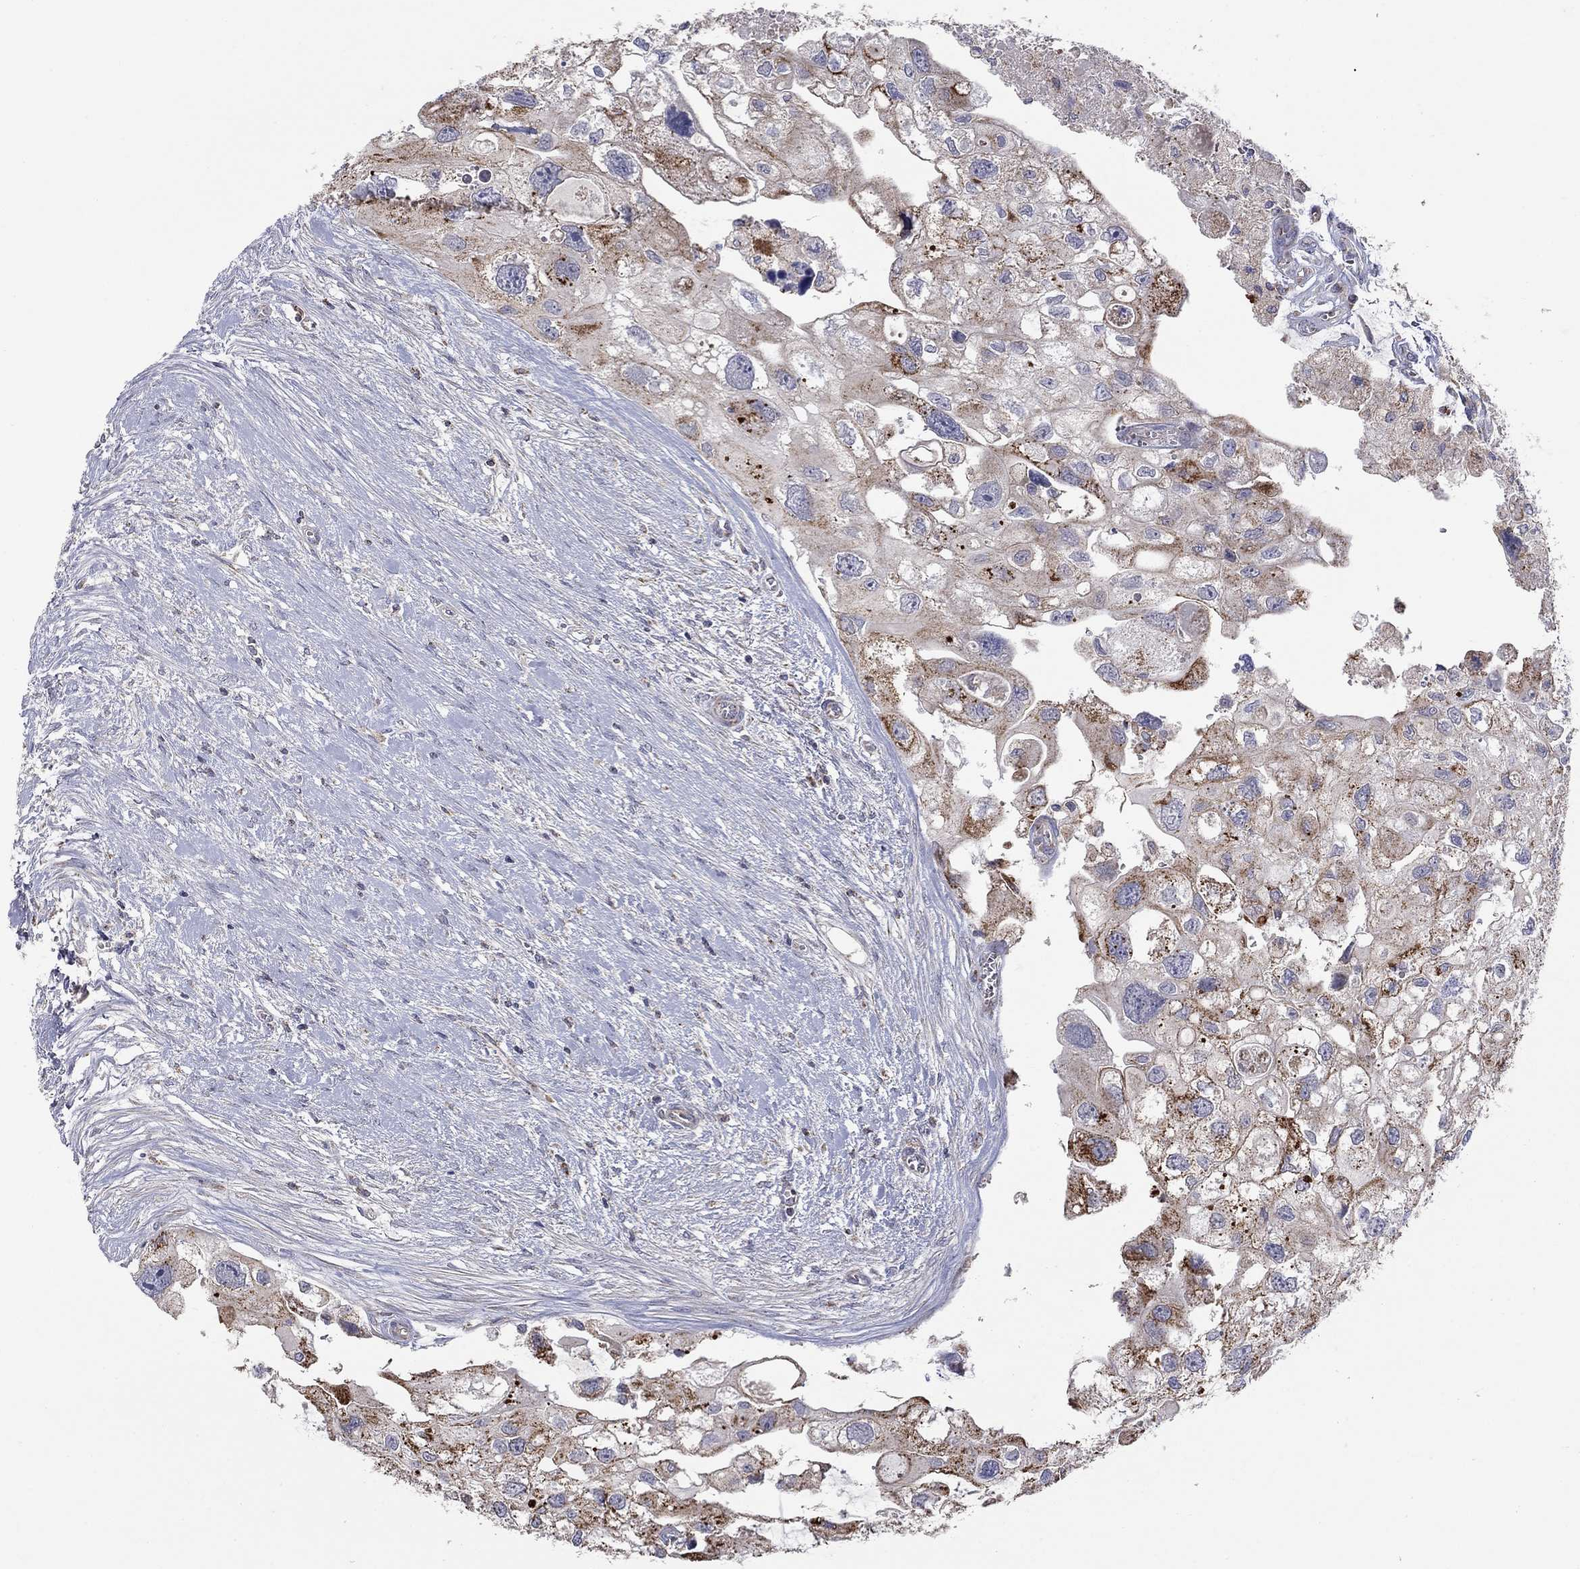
{"staining": {"intensity": "moderate", "quantity": "25%-75%", "location": "cytoplasmic/membranous"}, "tissue": "urothelial cancer", "cell_type": "Tumor cells", "image_type": "cancer", "snomed": [{"axis": "morphology", "description": "Urothelial carcinoma, High grade"}, {"axis": "topography", "description": "Urinary bladder"}], "caption": "Protein staining demonstrates moderate cytoplasmic/membranous expression in approximately 25%-75% of tumor cells in urothelial carcinoma (high-grade). (brown staining indicates protein expression, while blue staining denotes nuclei).", "gene": "HPS5", "patient": {"sex": "male", "age": 59}}